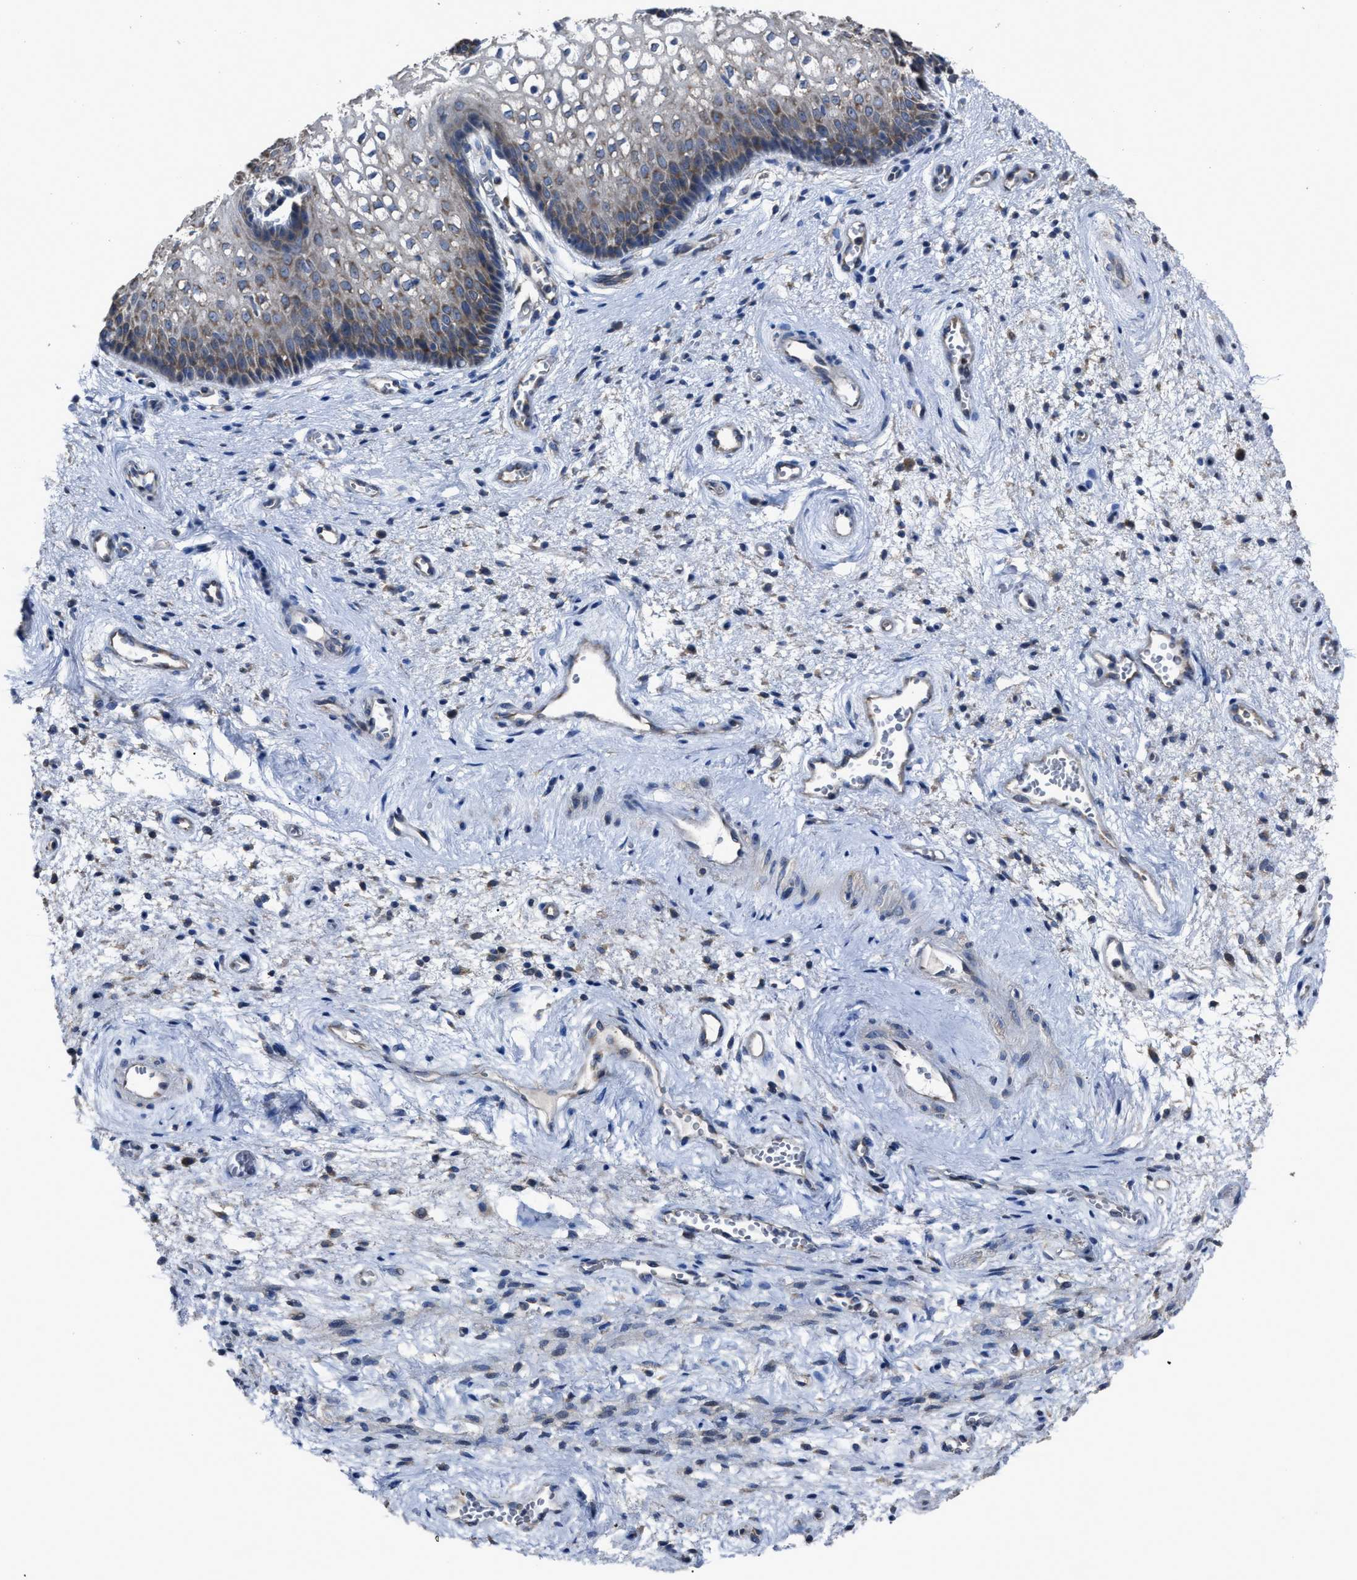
{"staining": {"intensity": "moderate", "quantity": "25%-75%", "location": "cytoplasmic/membranous"}, "tissue": "vagina", "cell_type": "Squamous epithelial cells", "image_type": "normal", "snomed": [{"axis": "morphology", "description": "Normal tissue, NOS"}, {"axis": "topography", "description": "Vagina"}], "caption": "Benign vagina was stained to show a protein in brown. There is medium levels of moderate cytoplasmic/membranous positivity in about 25%-75% of squamous epithelial cells. Immunohistochemistry (ihc) stains the protein of interest in brown and the nuclei are stained blue.", "gene": "UPF1", "patient": {"sex": "female", "age": 34}}